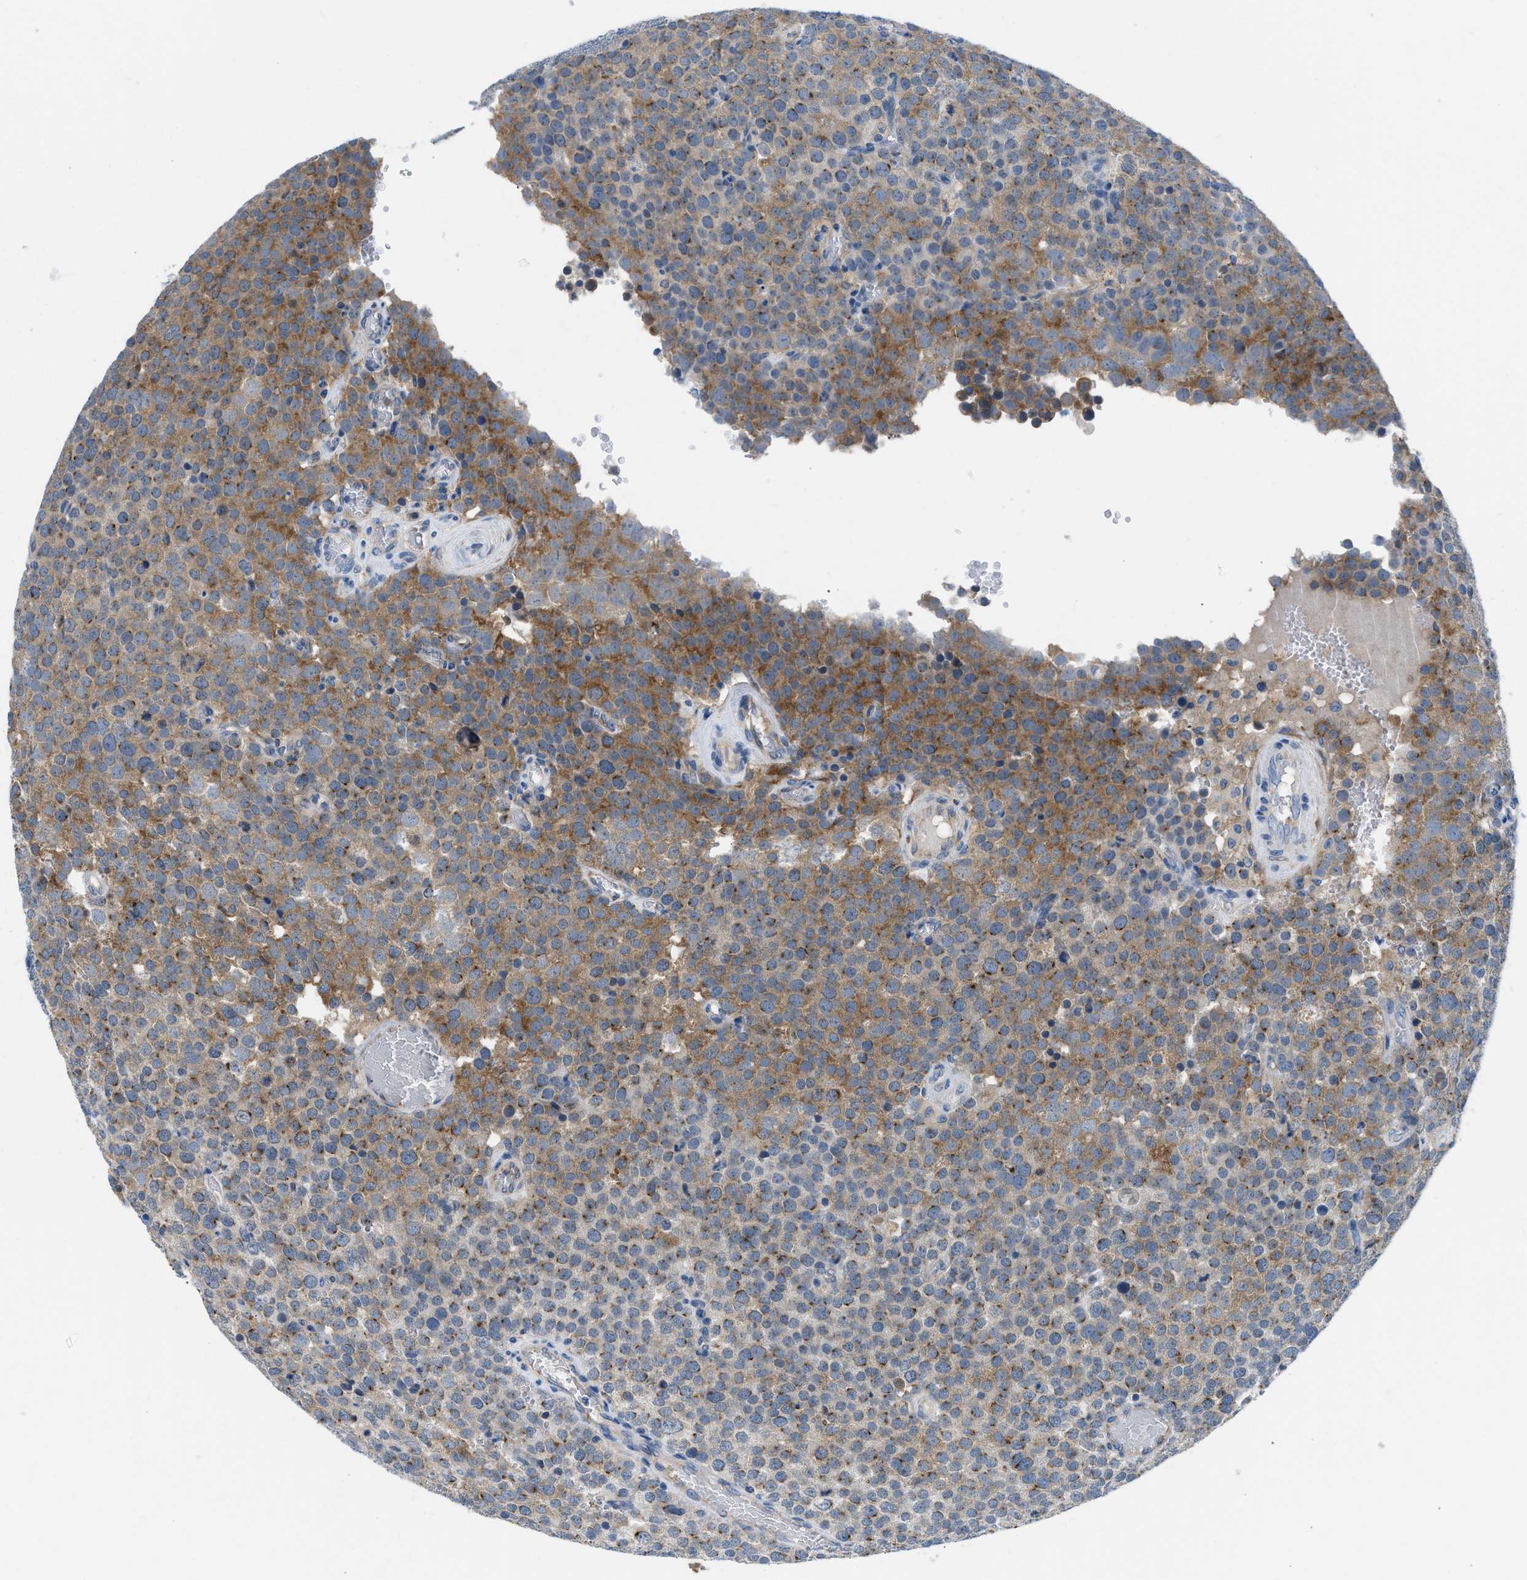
{"staining": {"intensity": "moderate", "quantity": ">75%", "location": "cytoplasmic/membranous"}, "tissue": "testis cancer", "cell_type": "Tumor cells", "image_type": "cancer", "snomed": [{"axis": "morphology", "description": "Normal tissue, NOS"}, {"axis": "morphology", "description": "Seminoma, NOS"}, {"axis": "topography", "description": "Testis"}], "caption": "Seminoma (testis) tissue reveals moderate cytoplasmic/membranous staining in about >75% of tumor cells, visualized by immunohistochemistry.", "gene": "BNC2", "patient": {"sex": "male", "age": 71}}